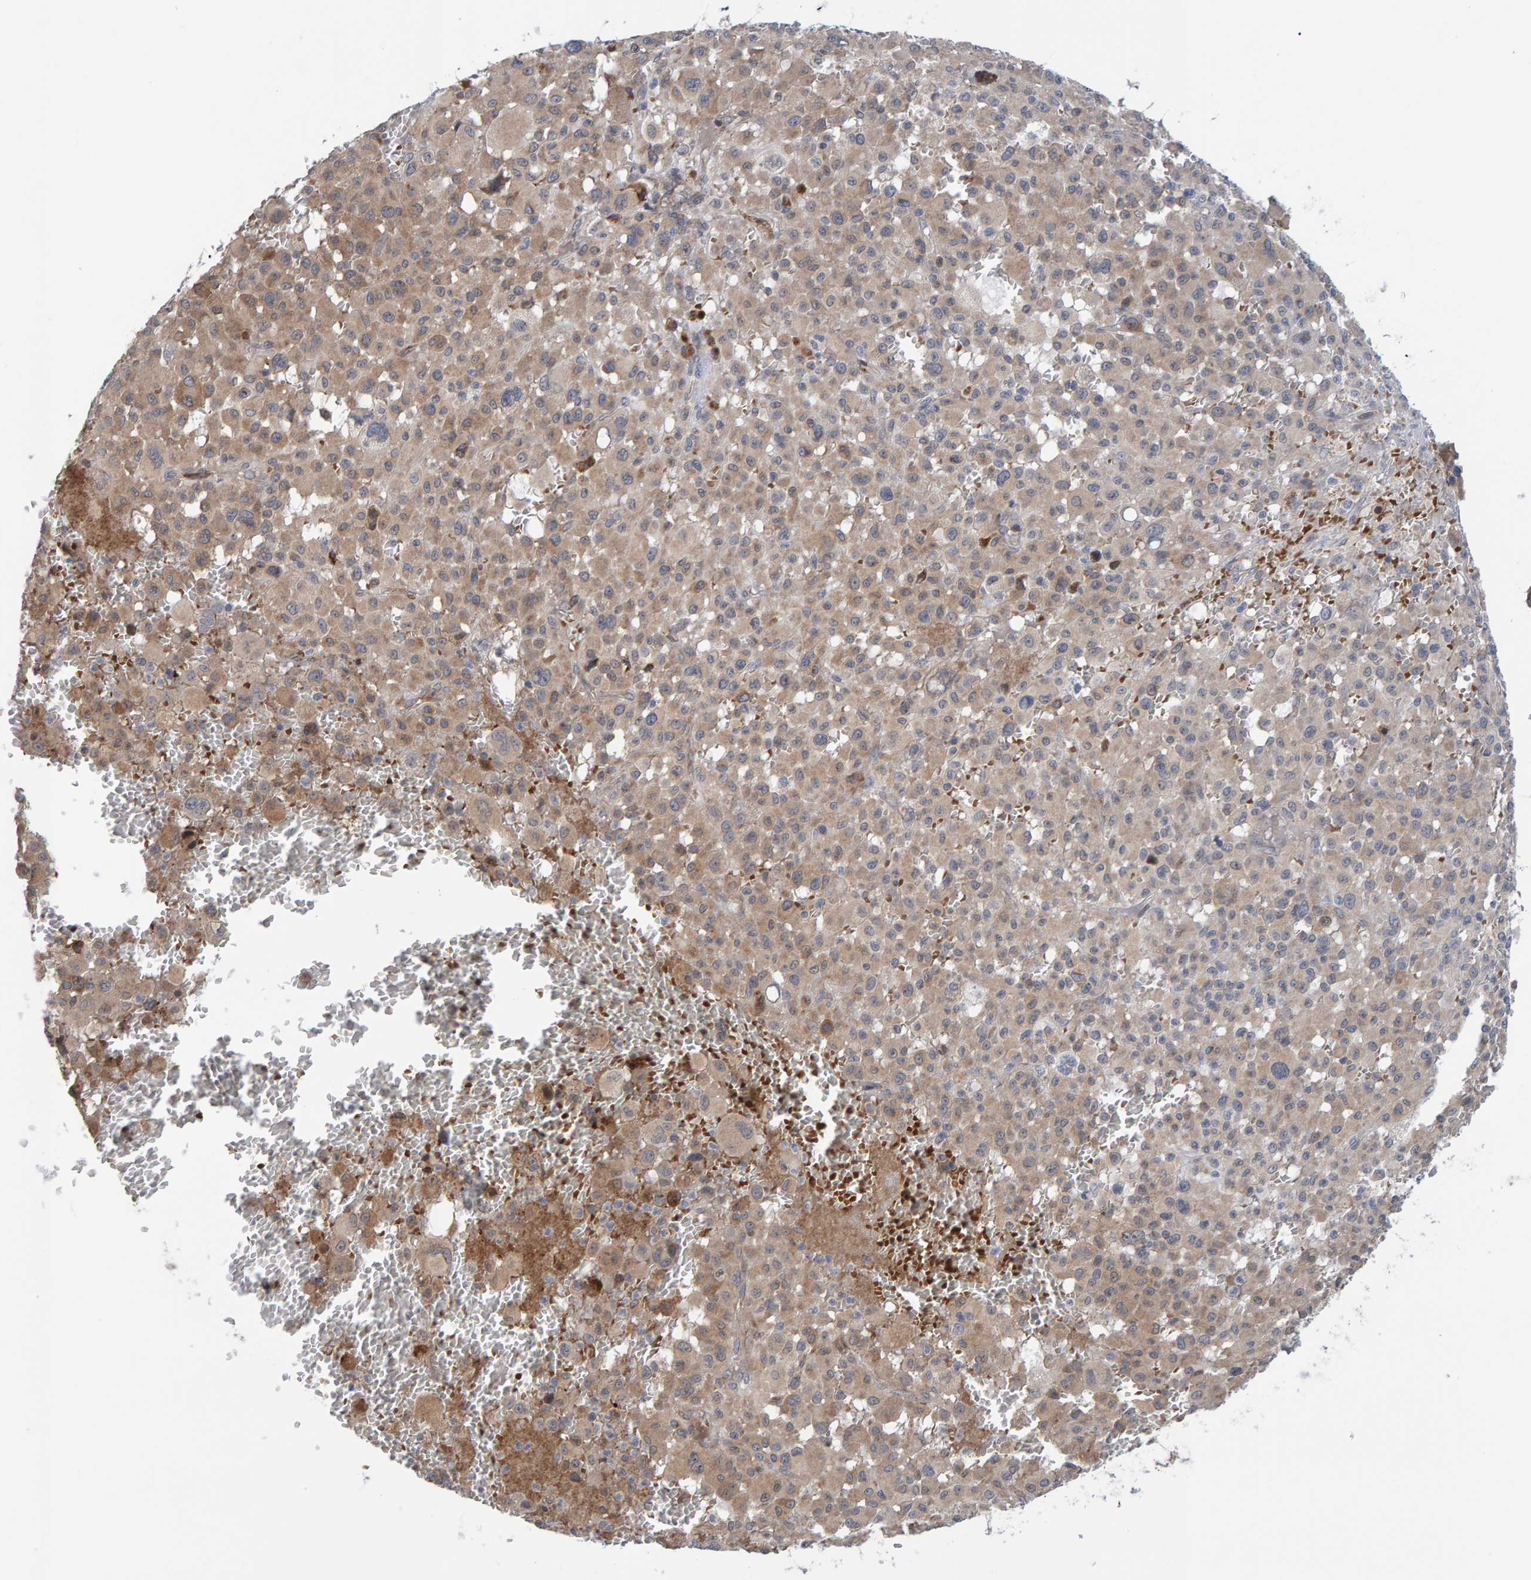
{"staining": {"intensity": "moderate", "quantity": ">75%", "location": "cytoplasmic/membranous"}, "tissue": "melanoma", "cell_type": "Tumor cells", "image_type": "cancer", "snomed": [{"axis": "morphology", "description": "Malignant melanoma, Metastatic site"}, {"axis": "topography", "description": "Skin"}], "caption": "The photomicrograph demonstrates staining of malignant melanoma (metastatic site), revealing moderate cytoplasmic/membranous protein positivity (brown color) within tumor cells.", "gene": "MFSD6L", "patient": {"sex": "female", "age": 74}}